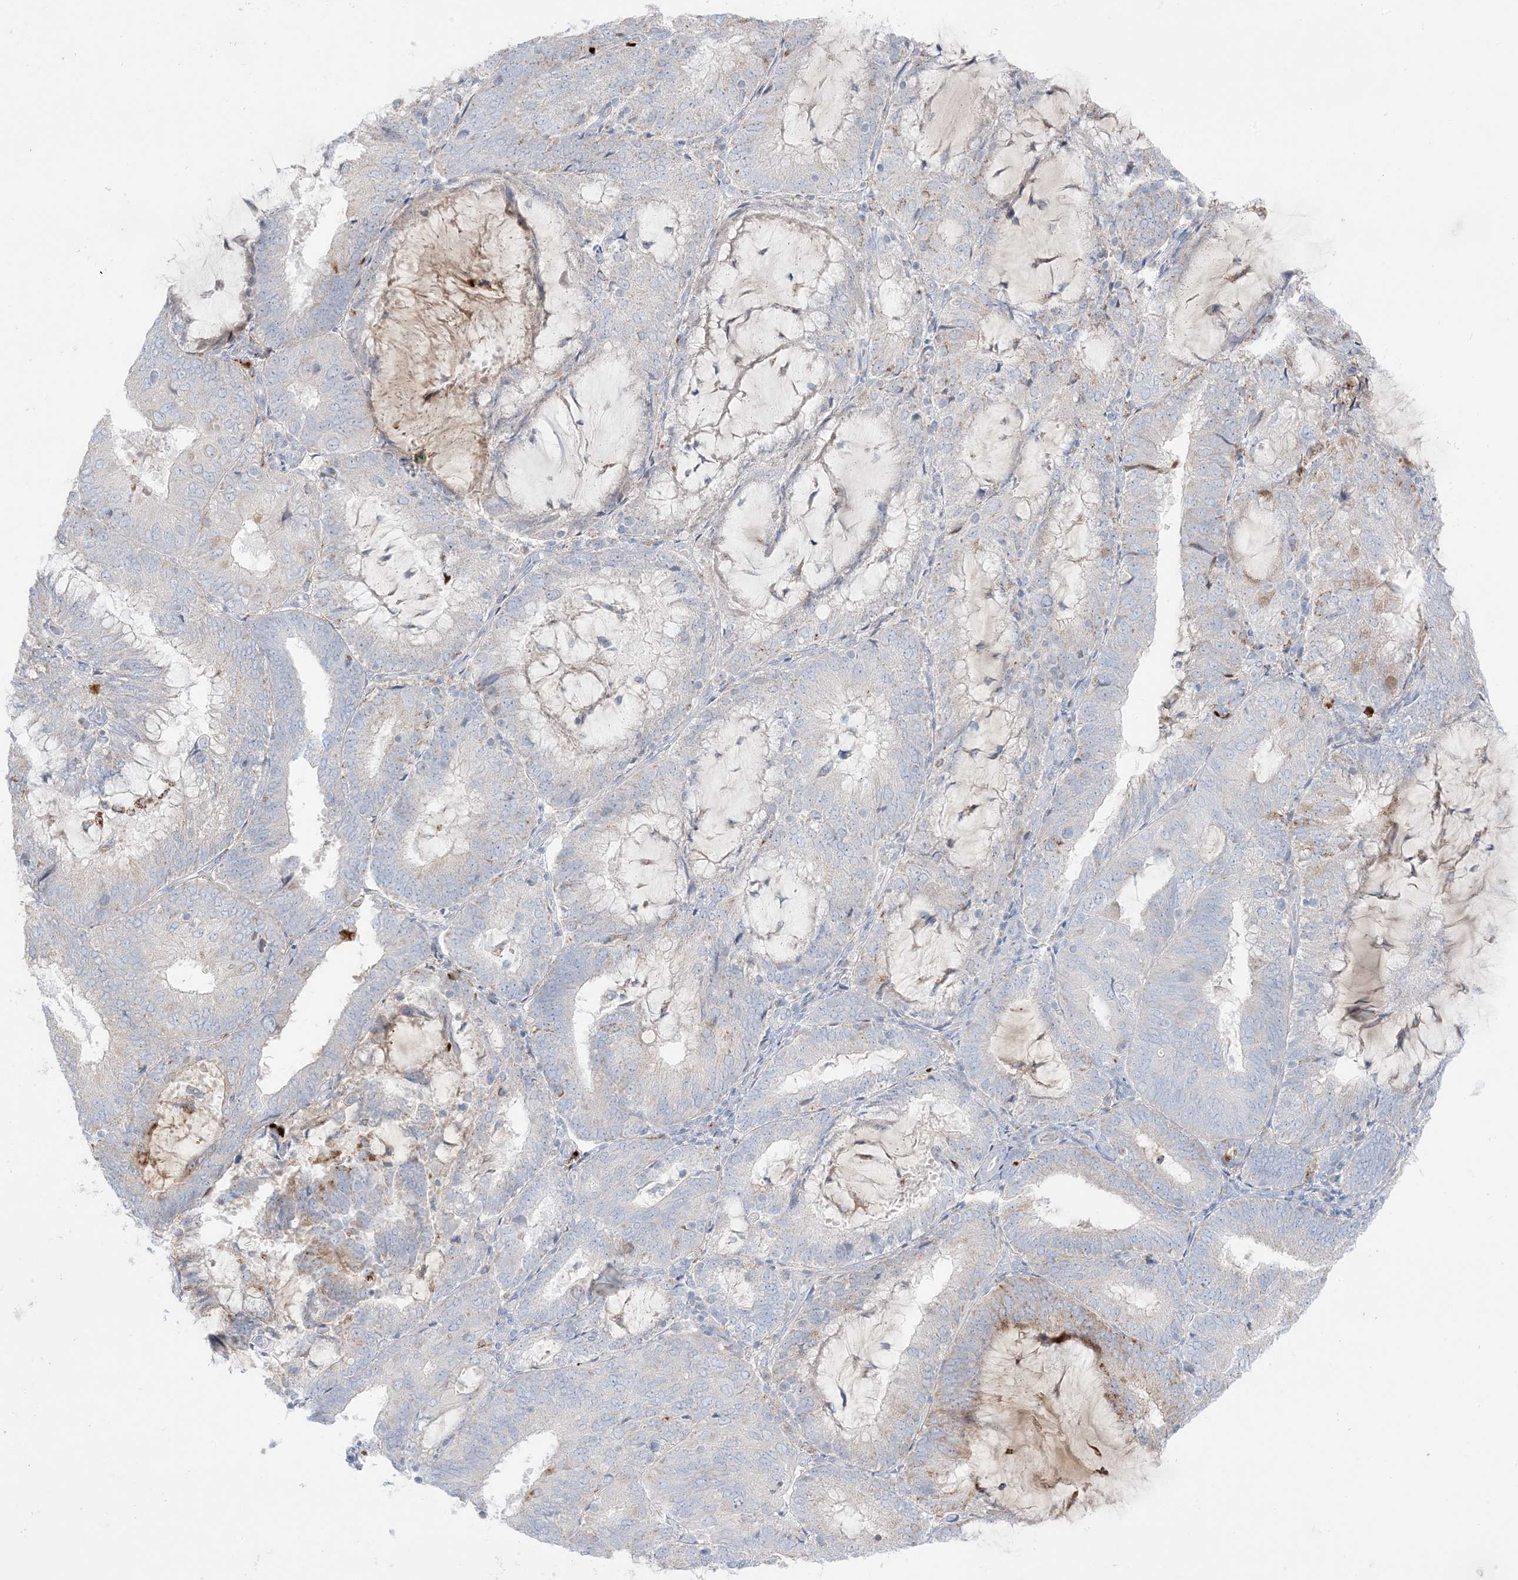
{"staining": {"intensity": "negative", "quantity": "none", "location": "none"}, "tissue": "endometrial cancer", "cell_type": "Tumor cells", "image_type": "cancer", "snomed": [{"axis": "morphology", "description": "Adenocarcinoma, NOS"}, {"axis": "topography", "description": "Endometrium"}], "caption": "The histopathology image exhibits no staining of tumor cells in adenocarcinoma (endometrial).", "gene": "KCTD6", "patient": {"sex": "female", "age": 81}}